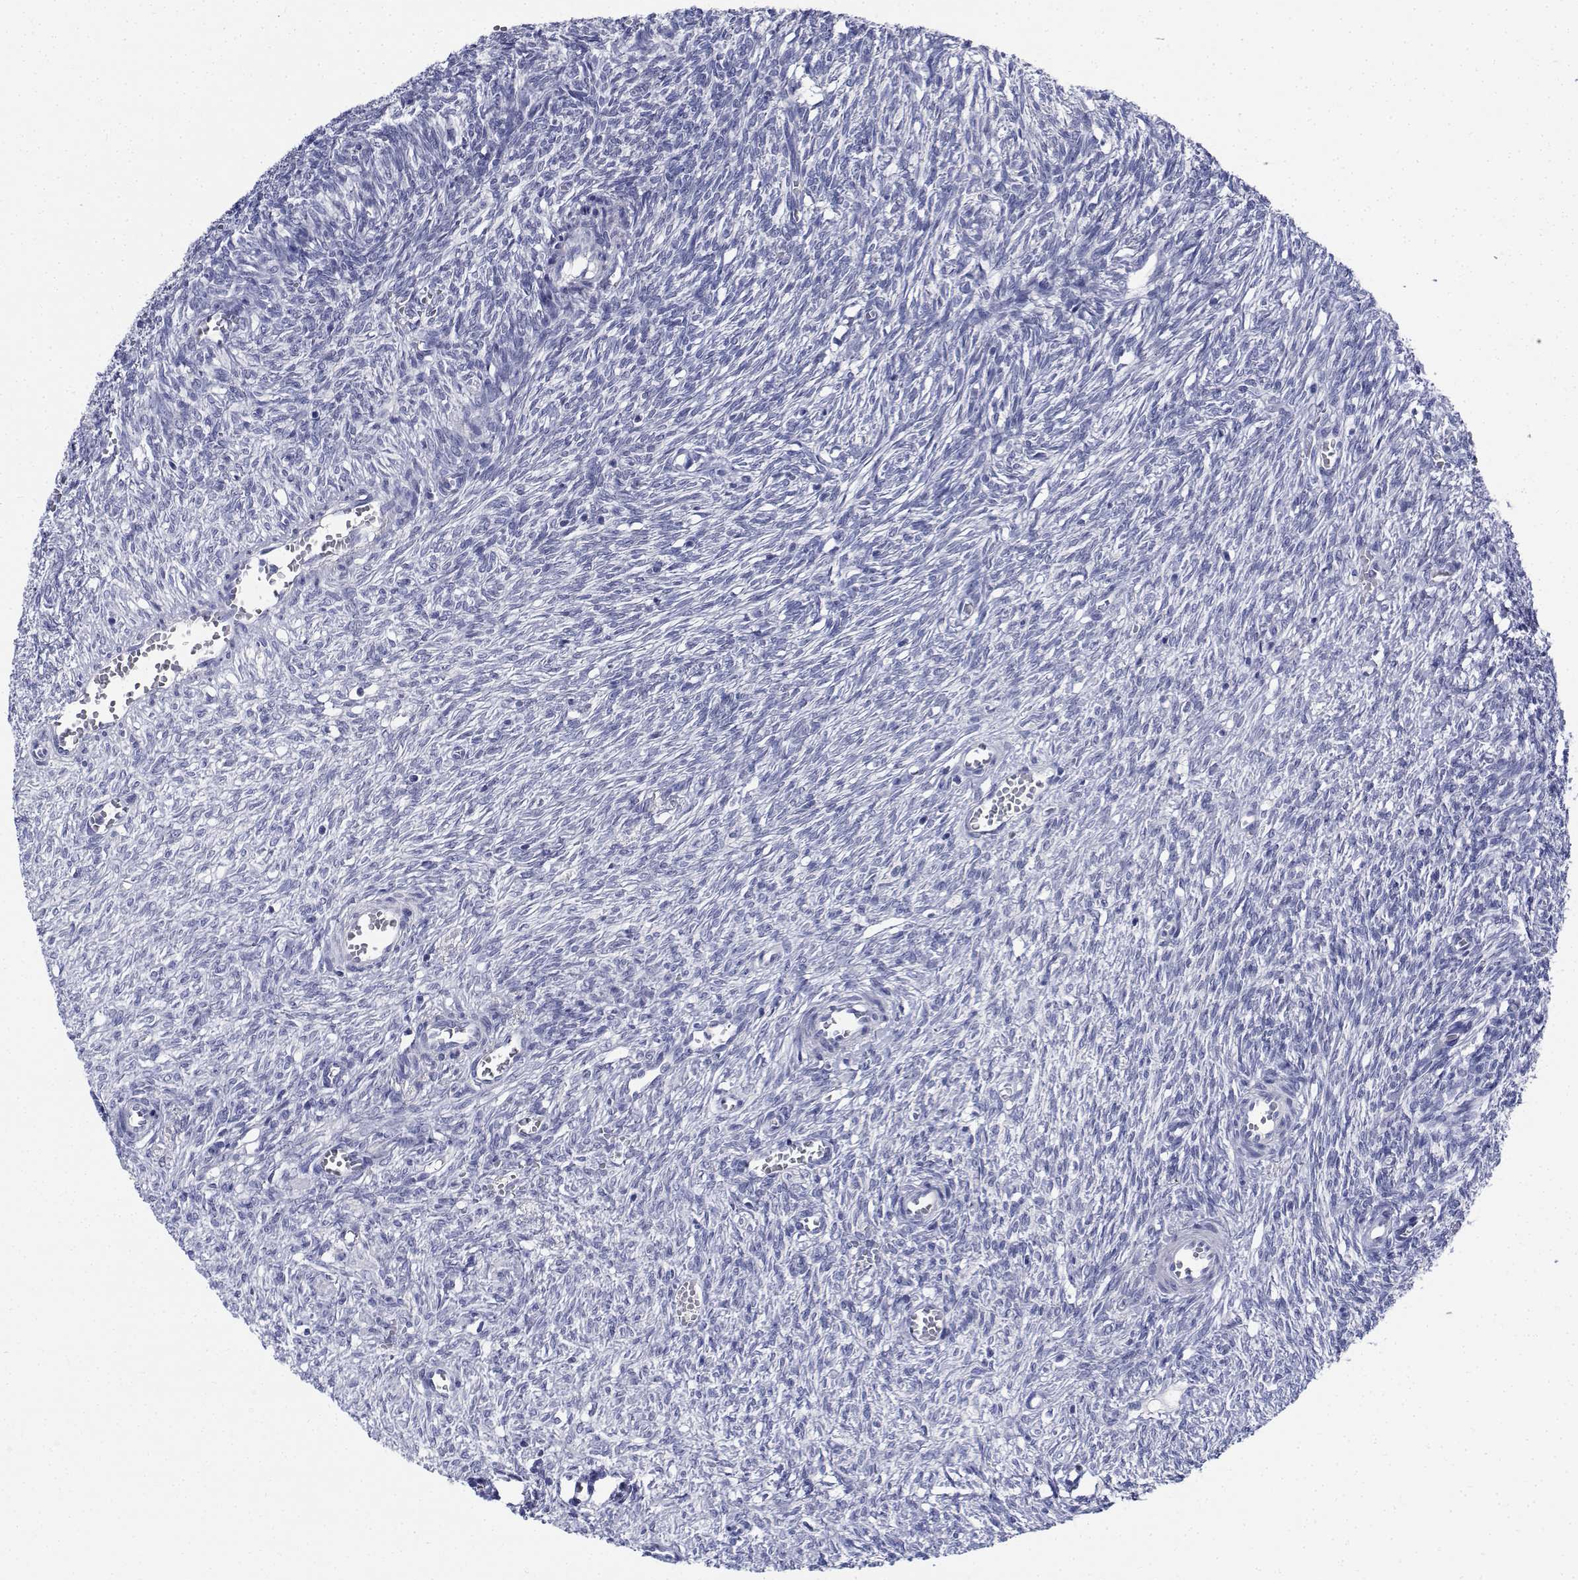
{"staining": {"intensity": "negative", "quantity": "none", "location": "none"}, "tissue": "ovary", "cell_type": "Ovarian stroma cells", "image_type": "normal", "snomed": [{"axis": "morphology", "description": "Normal tissue, NOS"}, {"axis": "topography", "description": "Ovary"}], "caption": "Immunohistochemistry image of normal ovary: human ovary stained with DAB exhibits no significant protein expression in ovarian stroma cells. Brightfield microscopy of immunohistochemistry stained with DAB (brown) and hematoxylin (blue), captured at high magnification.", "gene": "PLXNA4", "patient": {"sex": "female", "age": 46}}